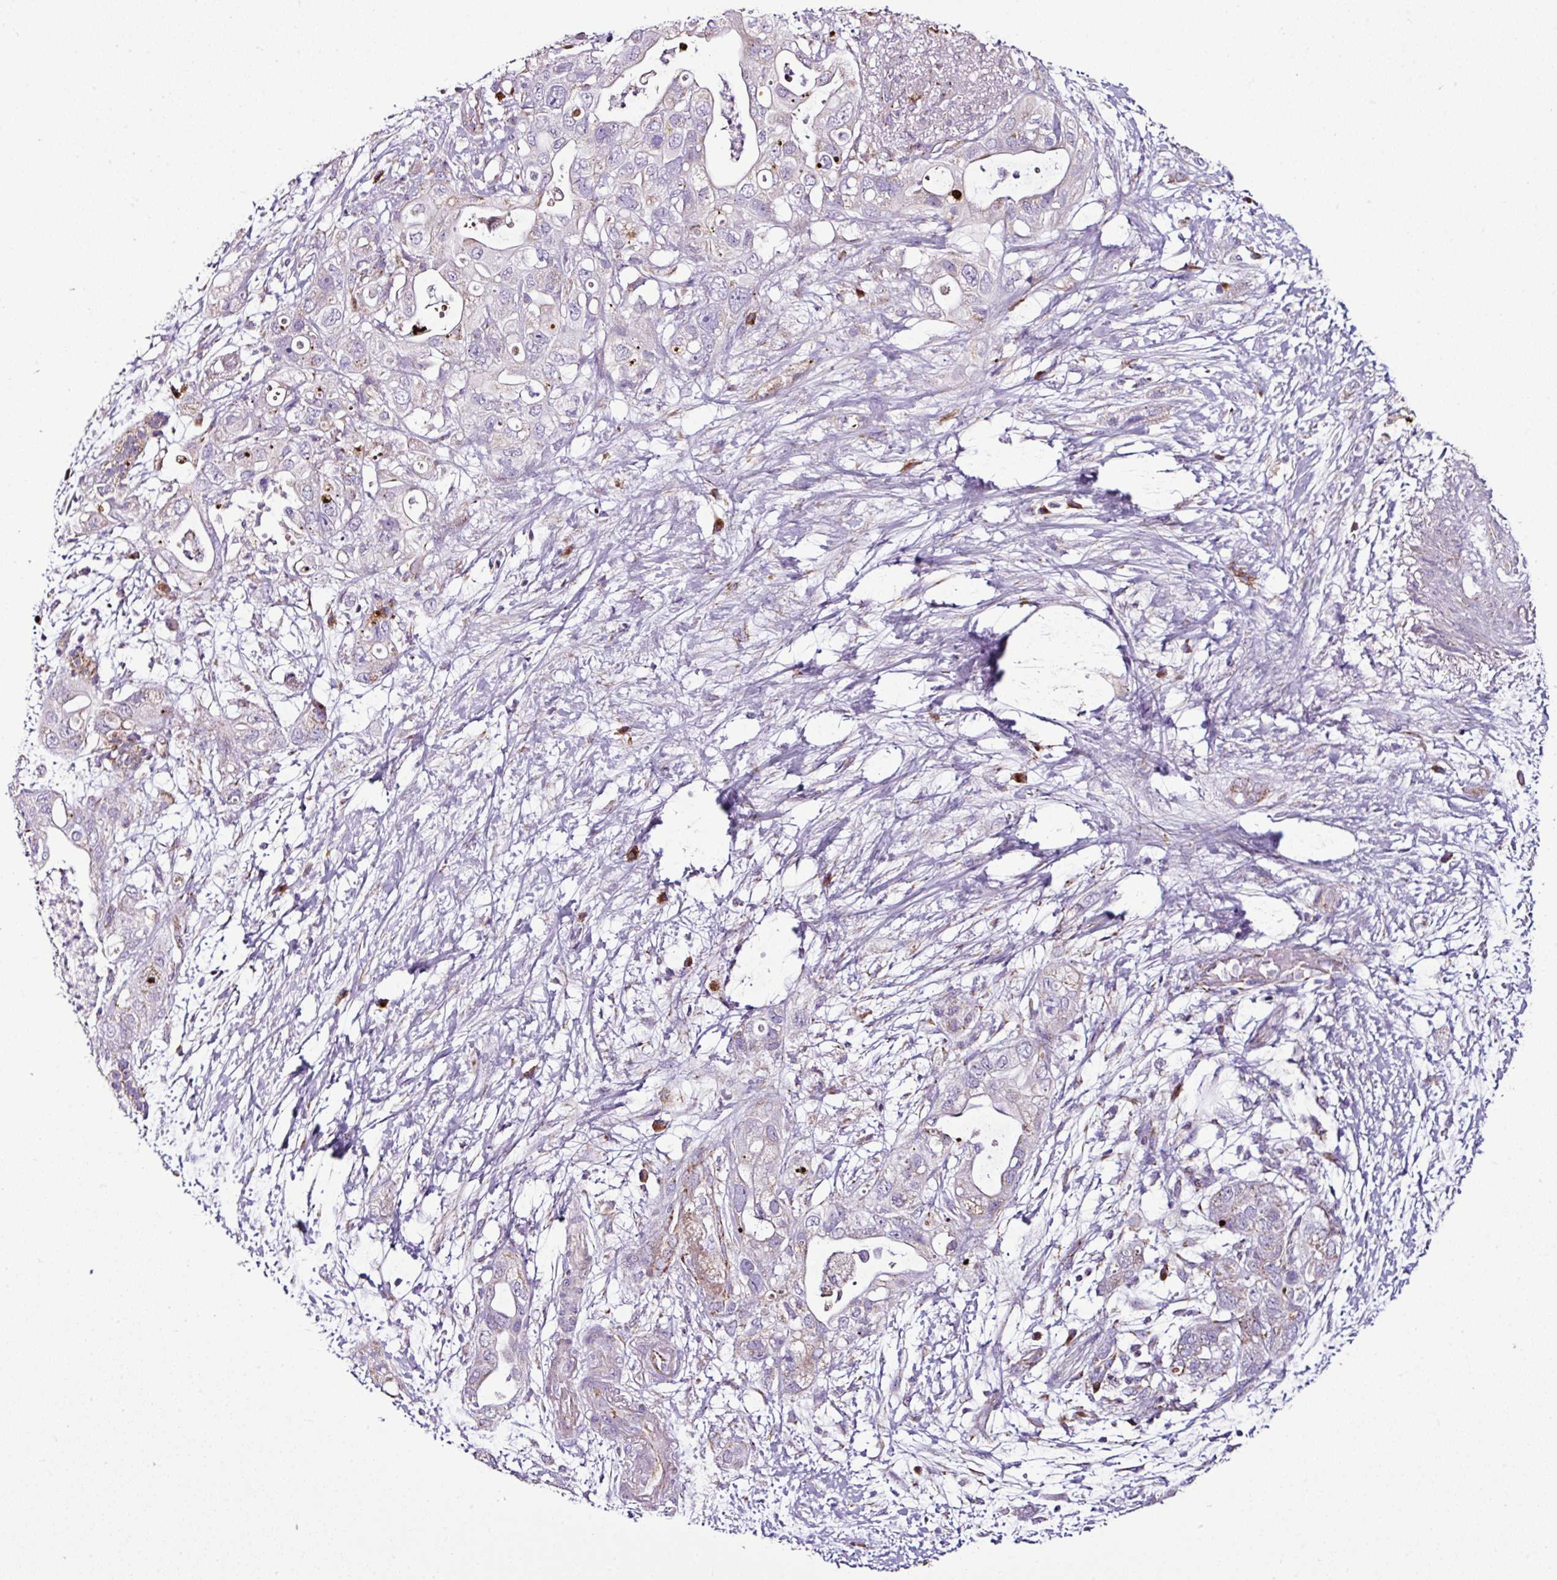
{"staining": {"intensity": "moderate", "quantity": "<25%", "location": "cytoplasmic/membranous"}, "tissue": "pancreatic cancer", "cell_type": "Tumor cells", "image_type": "cancer", "snomed": [{"axis": "morphology", "description": "Adenocarcinoma, NOS"}, {"axis": "topography", "description": "Pancreas"}], "caption": "Protein expression analysis of human pancreatic adenocarcinoma reveals moderate cytoplasmic/membranous expression in about <25% of tumor cells.", "gene": "DPAGT1", "patient": {"sex": "female", "age": 72}}